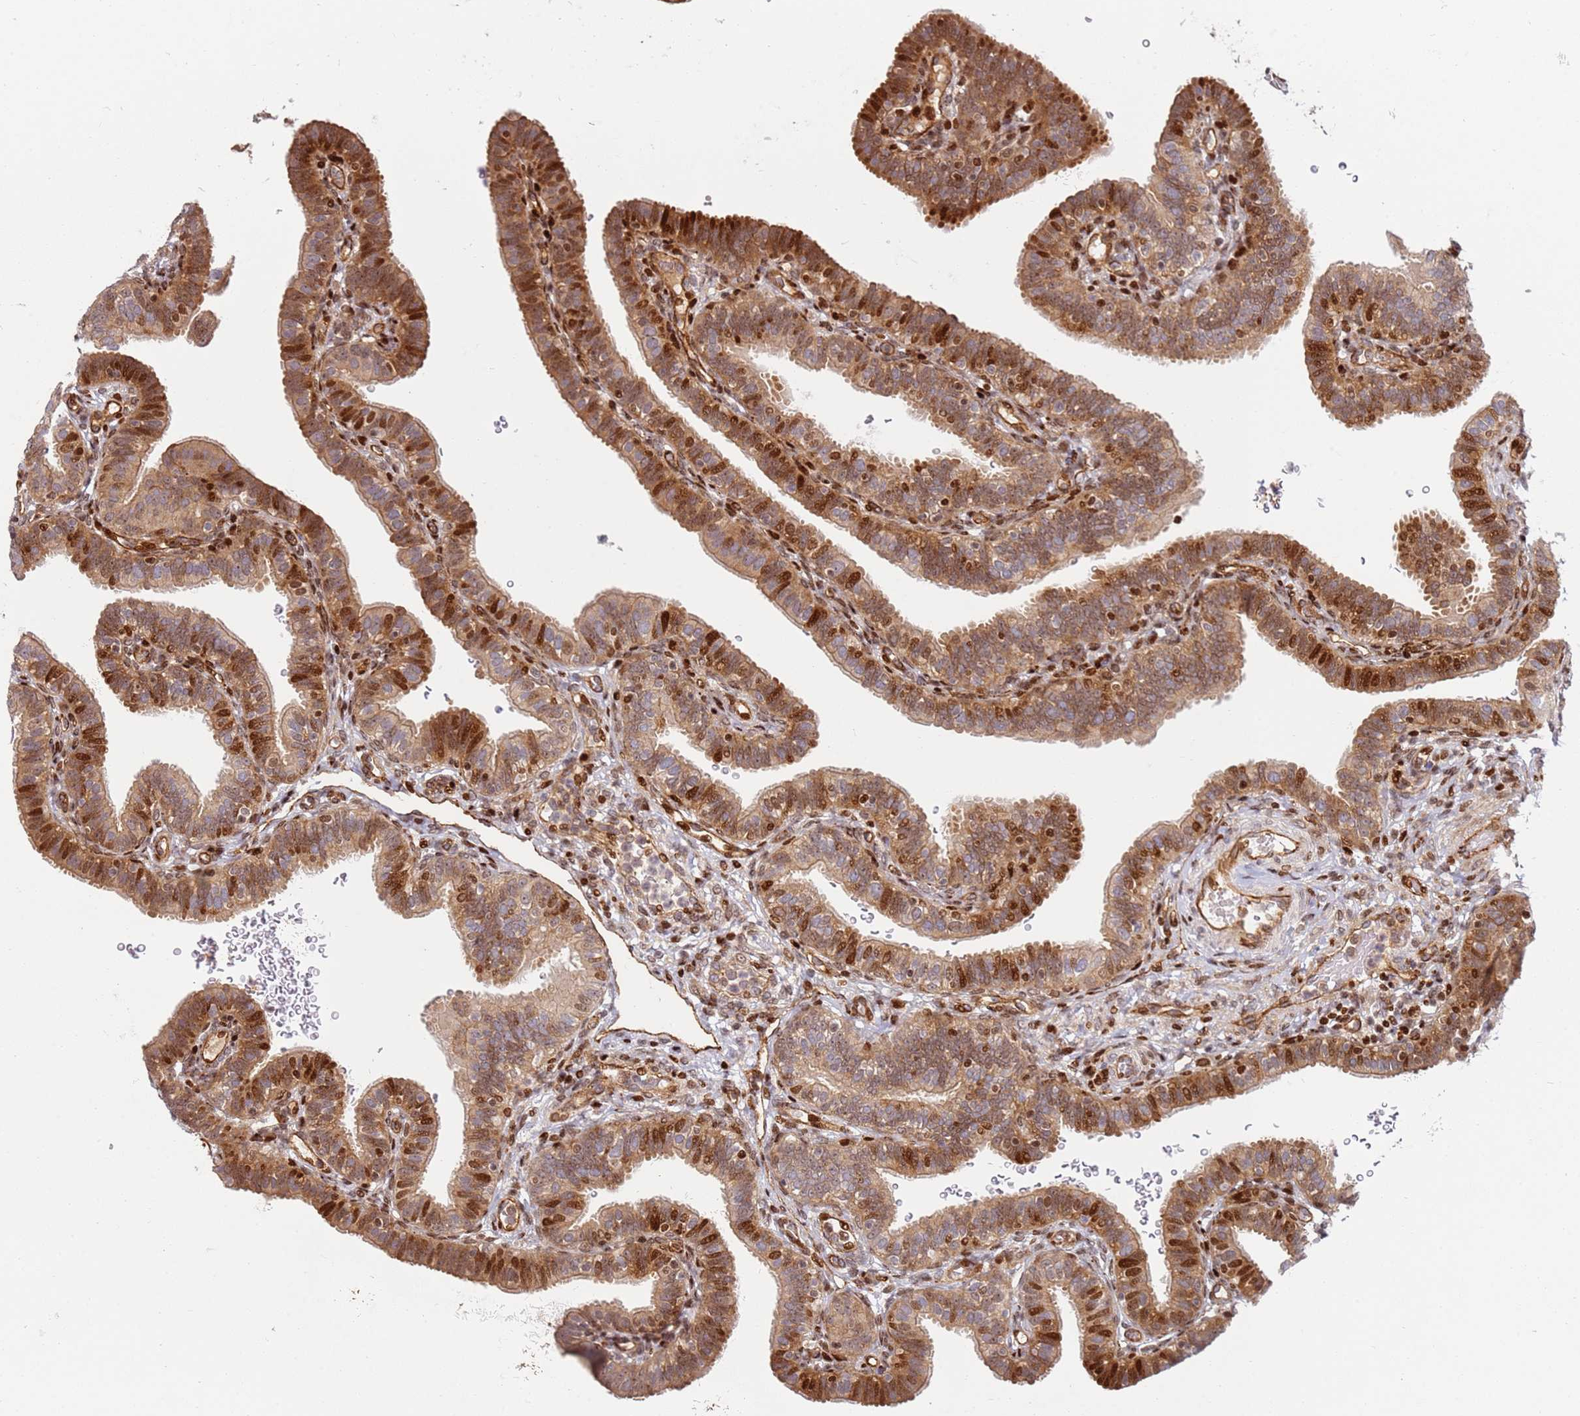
{"staining": {"intensity": "strong", "quantity": "25%-75%", "location": "cytoplasmic/membranous,nuclear"}, "tissue": "fallopian tube", "cell_type": "Glandular cells", "image_type": "normal", "snomed": [{"axis": "morphology", "description": "Normal tissue, NOS"}, {"axis": "topography", "description": "Fallopian tube"}], "caption": "Brown immunohistochemical staining in unremarkable fallopian tube shows strong cytoplasmic/membranous,nuclear staining in about 25%-75% of glandular cells. (DAB IHC with brightfield microscopy, high magnification).", "gene": "TMEM233", "patient": {"sex": "female", "age": 41}}